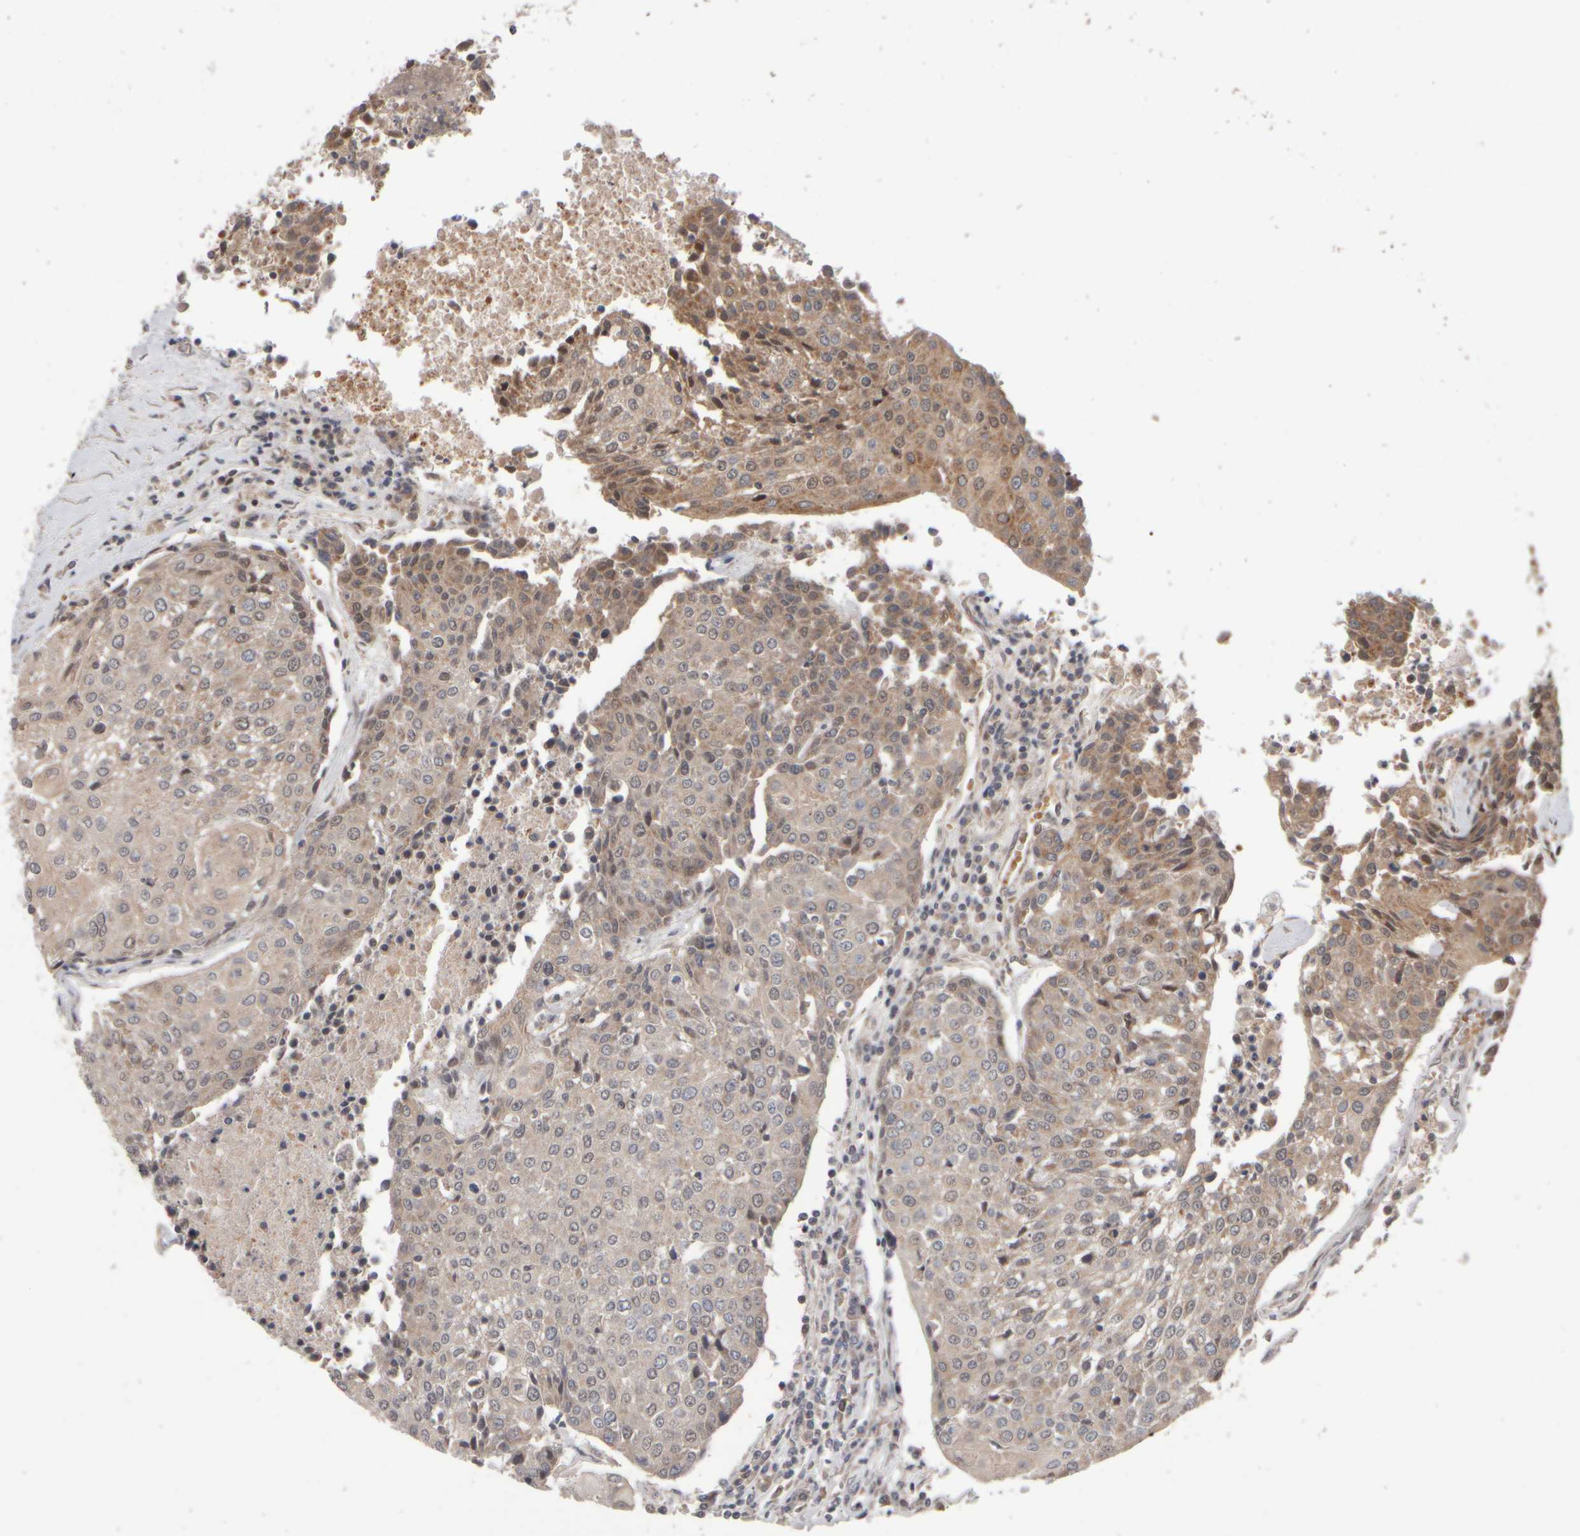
{"staining": {"intensity": "weak", "quantity": "25%-75%", "location": "cytoplasmic/membranous,nuclear"}, "tissue": "urothelial cancer", "cell_type": "Tumor cells", "image_type": "cancer", "snomed": [{"axis": "morphology", "description": "Urothelial carcinoma, High grade"}, {"axis": "topography", "description": "Urinary bladder"}], "caption": "A high-resolution image shows IHC staining of urothelial cancer, which demonstrates weak cytoplasmic/membranous and nuclear positivity in about 25%-75% of tumor cells.", "gene": "ABHD11", "patient": {"sex": "female", "age": 85}}